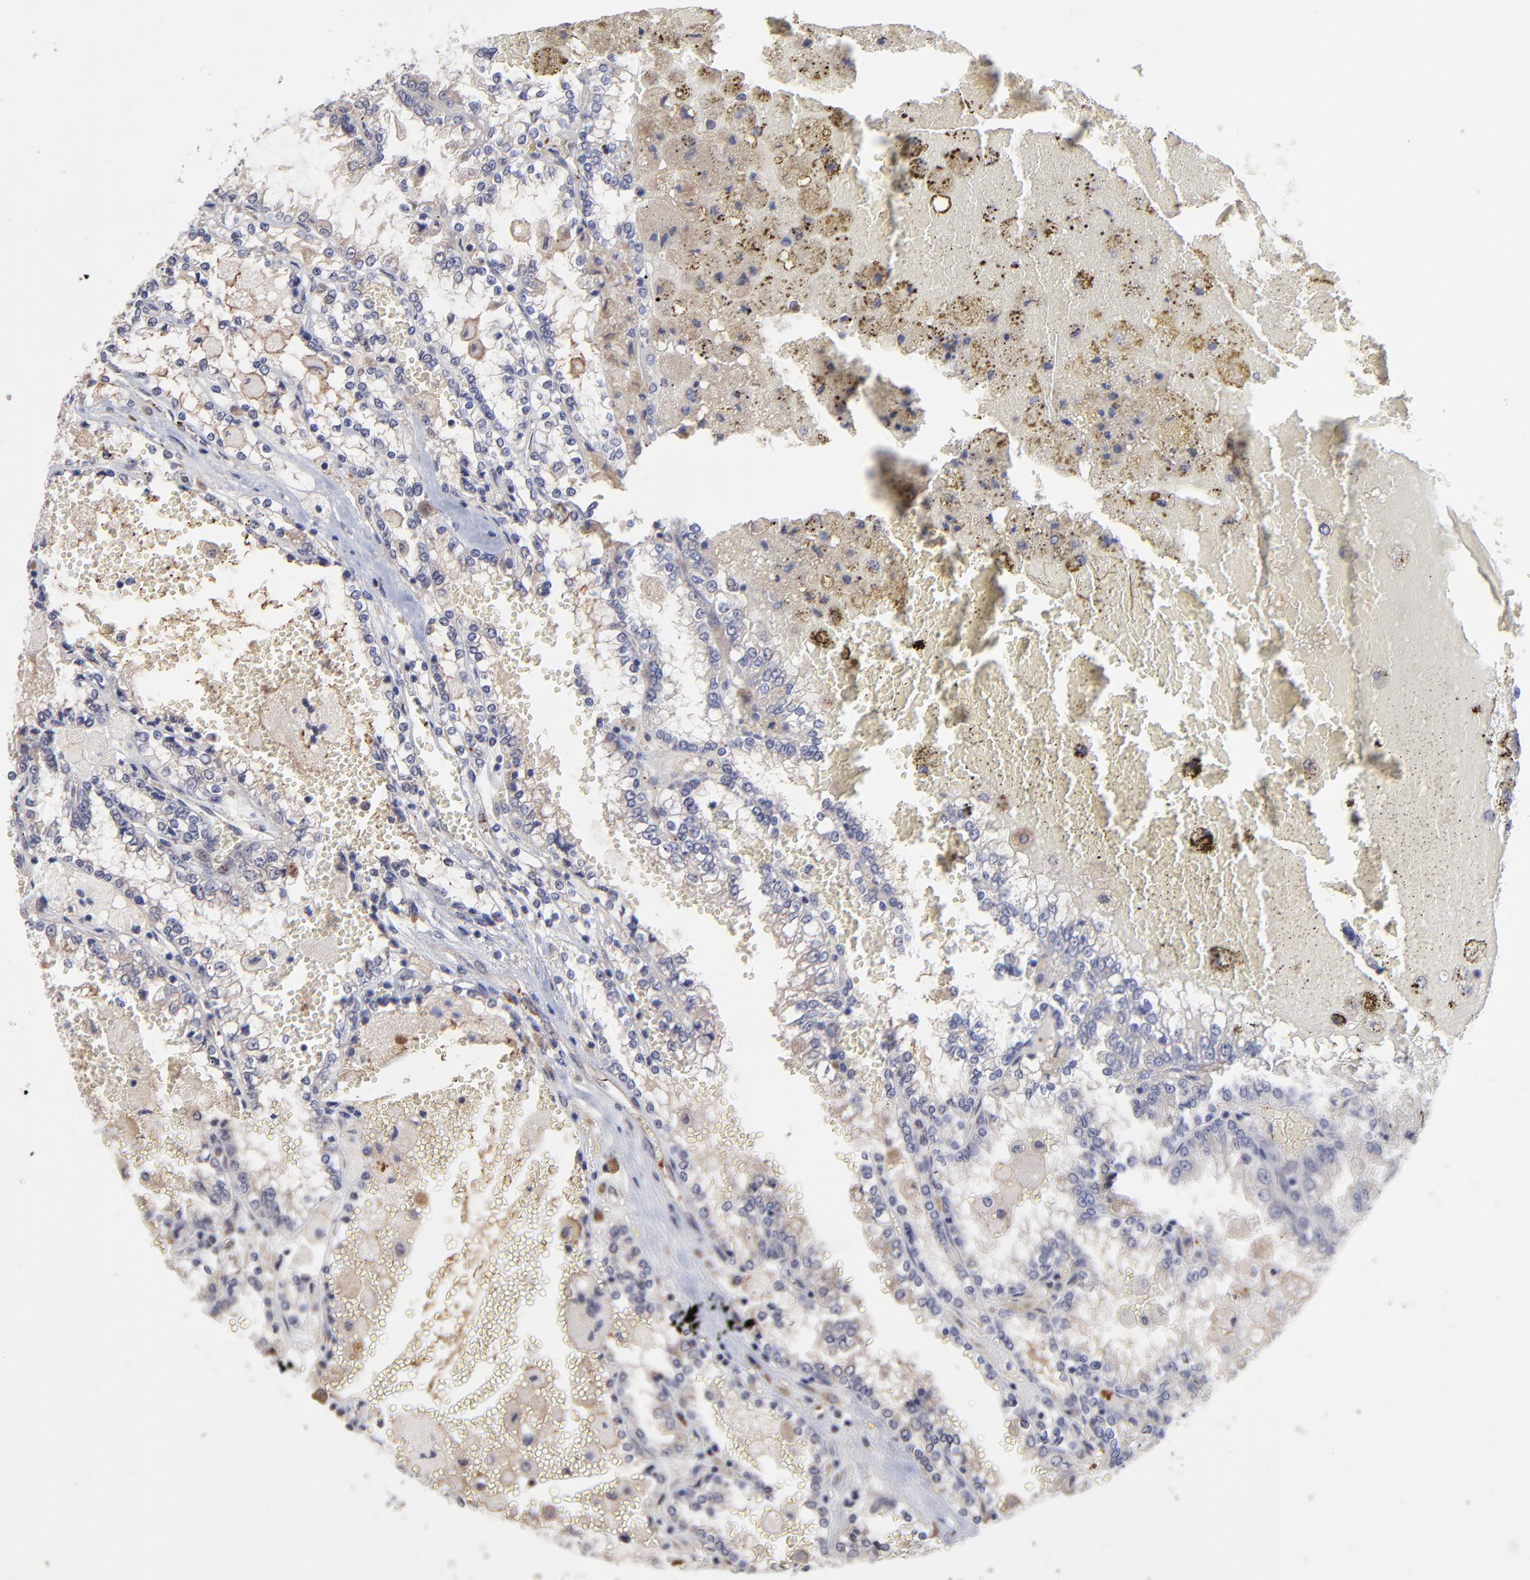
{"staining": {"intensity": "weak", "quantity": "<25%", "location": "cytoplasmic/membranous"}, "tissue": "renal cancer", "cell_type": "Tumor cells", "image_type": "cancer", "snomed": [{"axis": "morphology", "description": "Adenocarcinoma, NOS"}, {"axis": "topography", "description": "Kidney"}], "caption": "This is an IHC image of human renal adenocarcinoma. There is no expression in tumor cells.", "gene": "CHL1", "patient": {"sex": "female", "age": 56}}